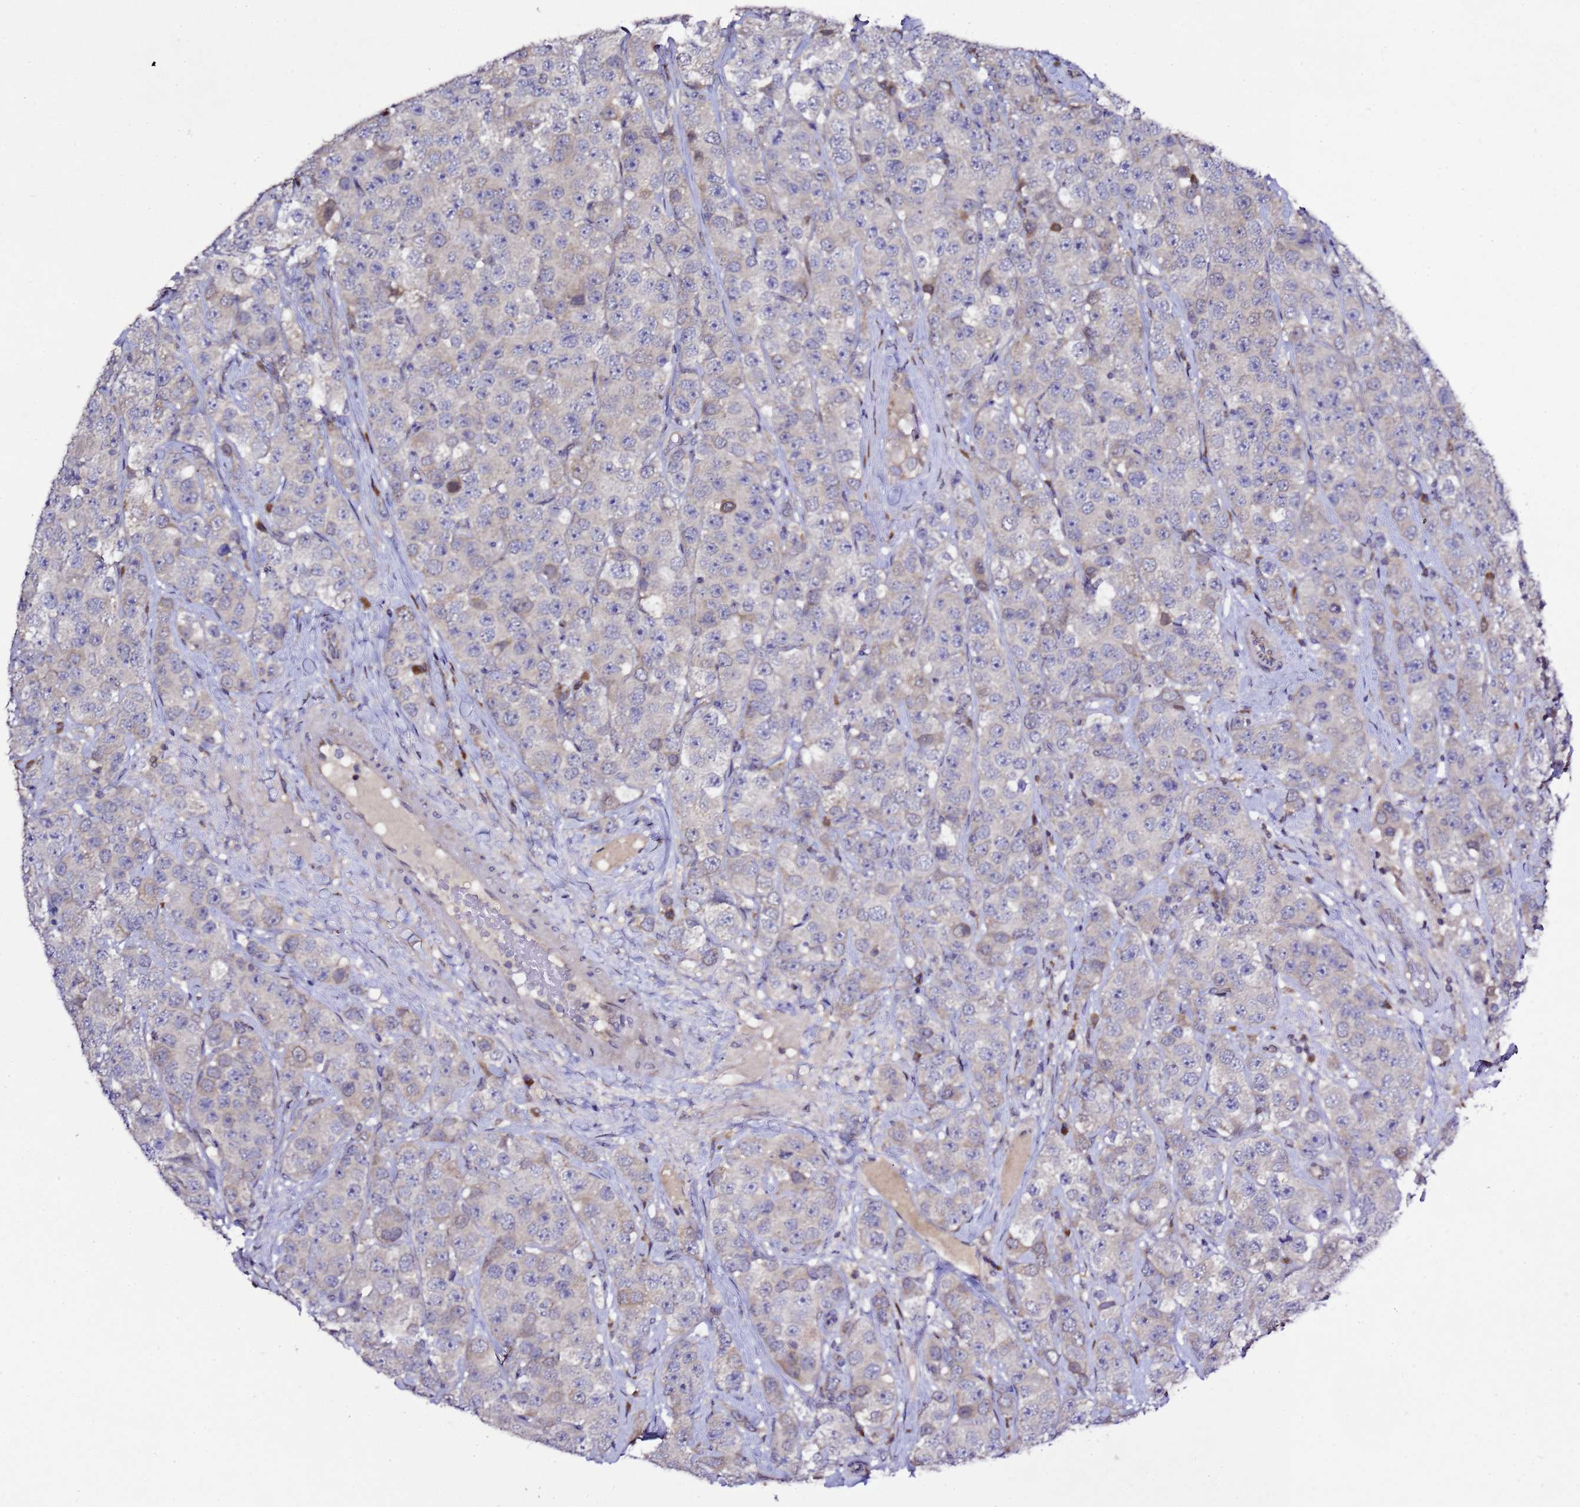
{"staining": {"intensity": "negative", "quantity": "none", "location": "none"}, "tissue": "testis cancer", "cell_type": "Tumor cells", "image_type": "cancer", "snomed": [{"axis": "morphology", "description": "Seminoma, NOS"}, {"axis": "topography", "description": "Testis"}], "caption": "Tumor cells show no significant staining in testis cancer (seminoma).", "gene": "ALG3", "patient": {"sex": "male", "age": 28}}